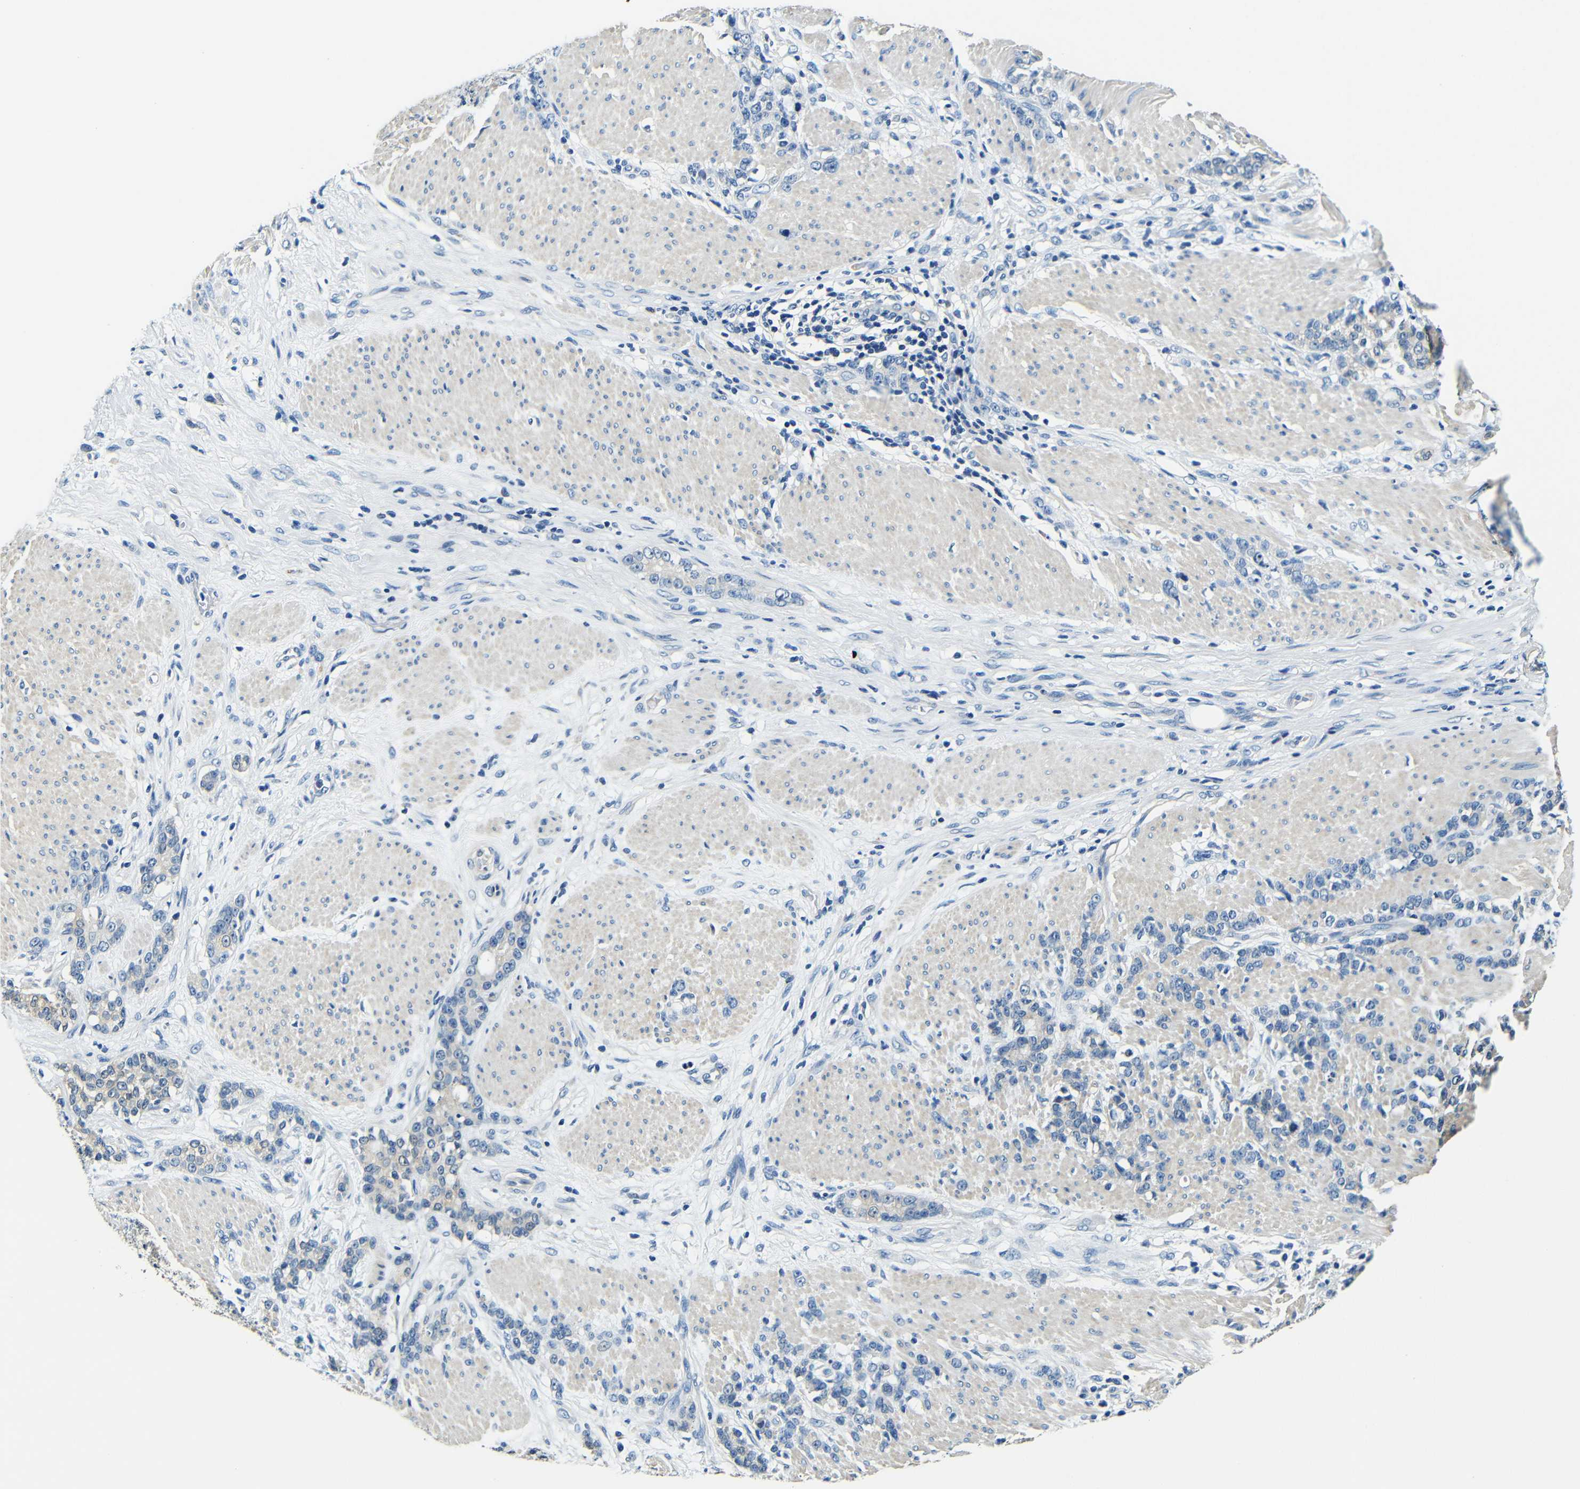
{"staining": {"intensity": "weak", "quantity": "<25%", "location": "cytoplasmic/membranous"}, "tissue": "stomach cancer", "cell_type": "Tumor cells", "image_type": "cancer", "snomed": [{"axis": "morphology", "description": "Adenocarcinoma, NOS"}, {"axis": "topography", "description": "Stomach, lower"}], "caption": "The micrograph shows no significant positivity in tumor cells of stomach cancer (adenocarcinoma). Brightfield microscopy of immunohistochemistry stained with DAB (3,3'-diaminobenzidine) (brown) and hematoxylin (blue), captured at high magnification.", "gene": "FMO5", "patient": {"sex": "male", "age": 88}}